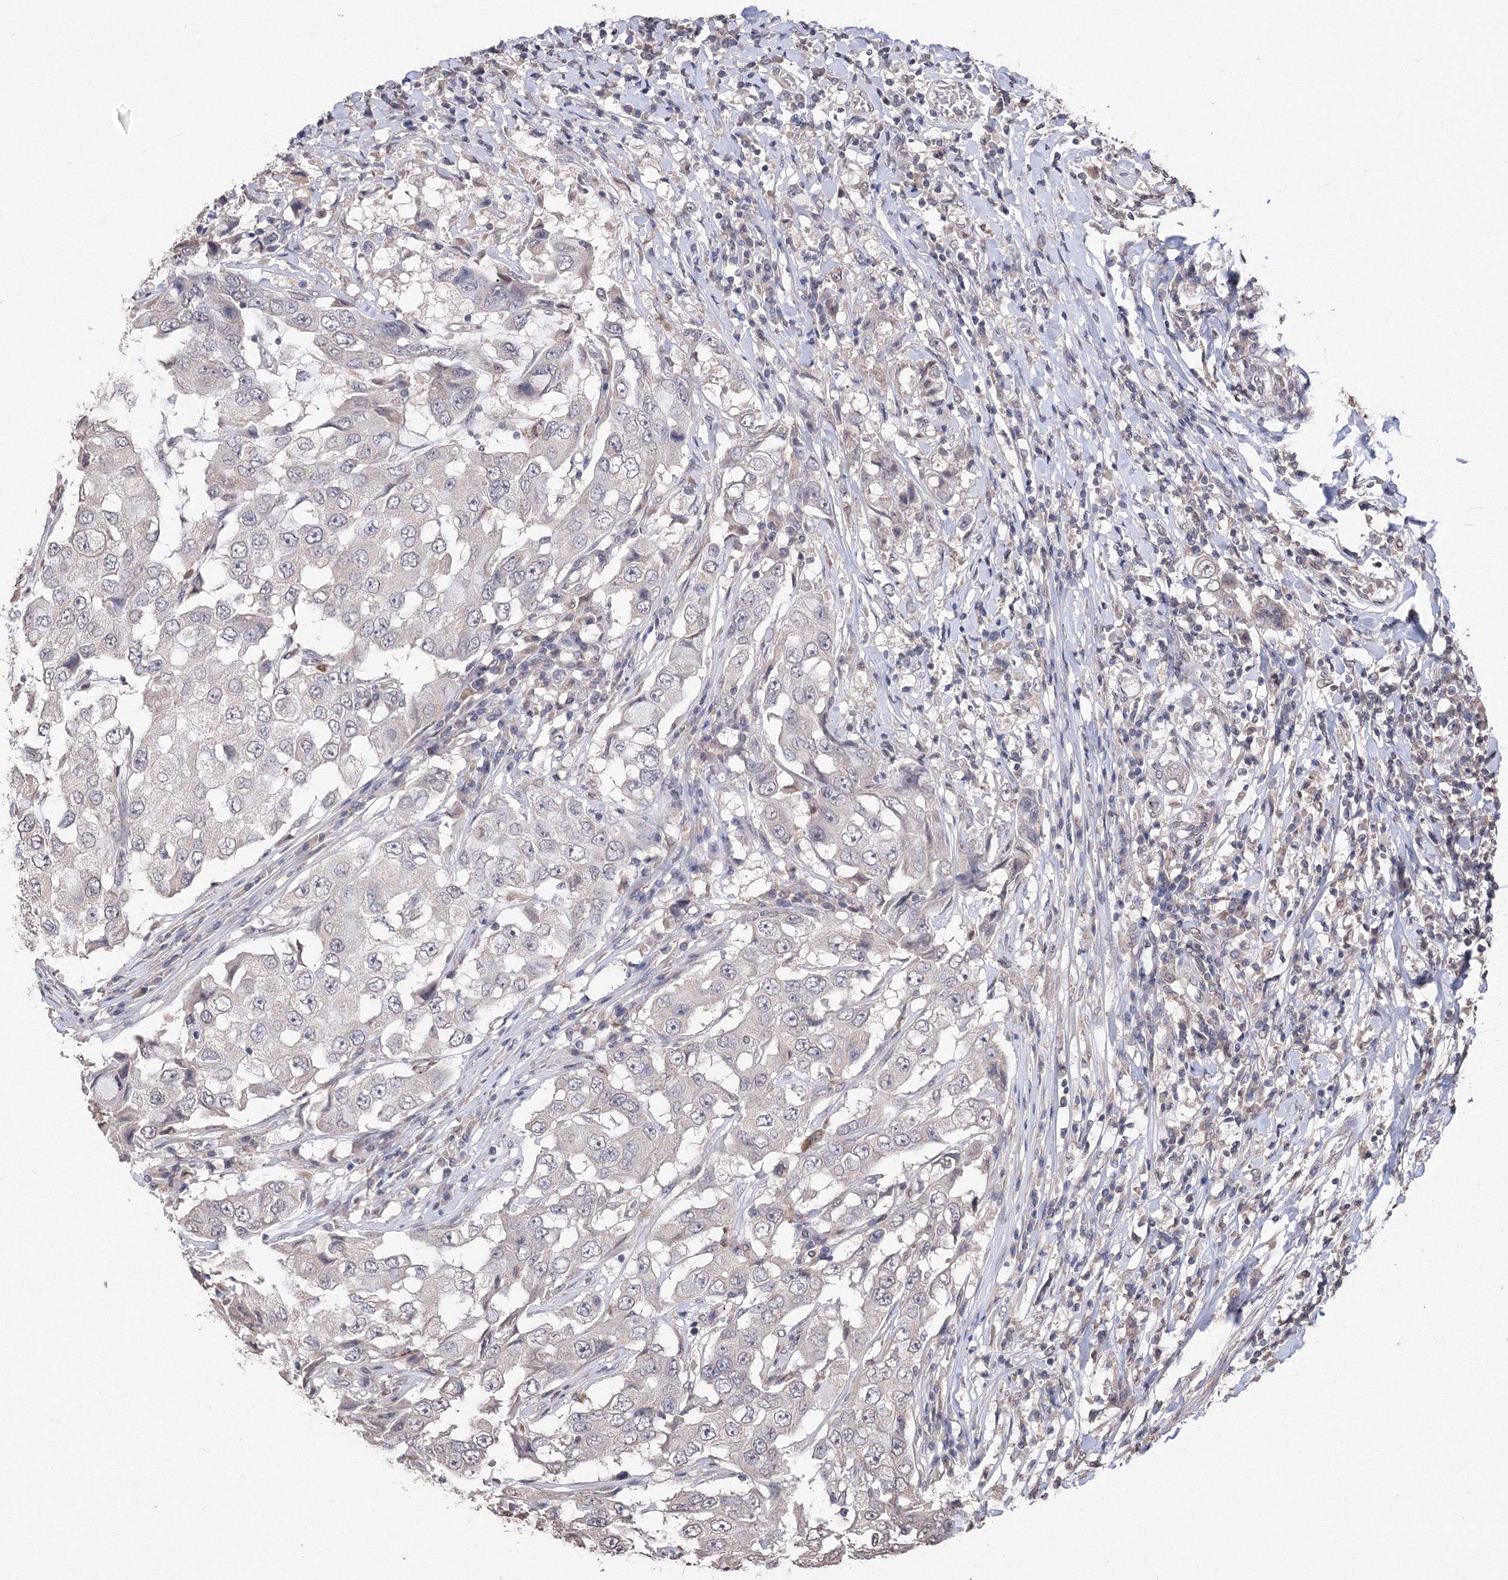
{"staining": {"intensity": "negative", "quantity": "none", "location": "none"}, "tissue": "breast cancer", "cell_type": "Tumor cells", "image_type": "cancer", "snomed": [{"axis": "morphology", "description": "Duct carcinoma"}, {"axis": "topography", "description": "Breast"}], "caption": "This is an immunohistochemistry (IHC) photomicrograph of breast cancer. There is no positivity in tumor cells.", "gene": "GPN1", "patient": {"sex": "female", "age": 27}}